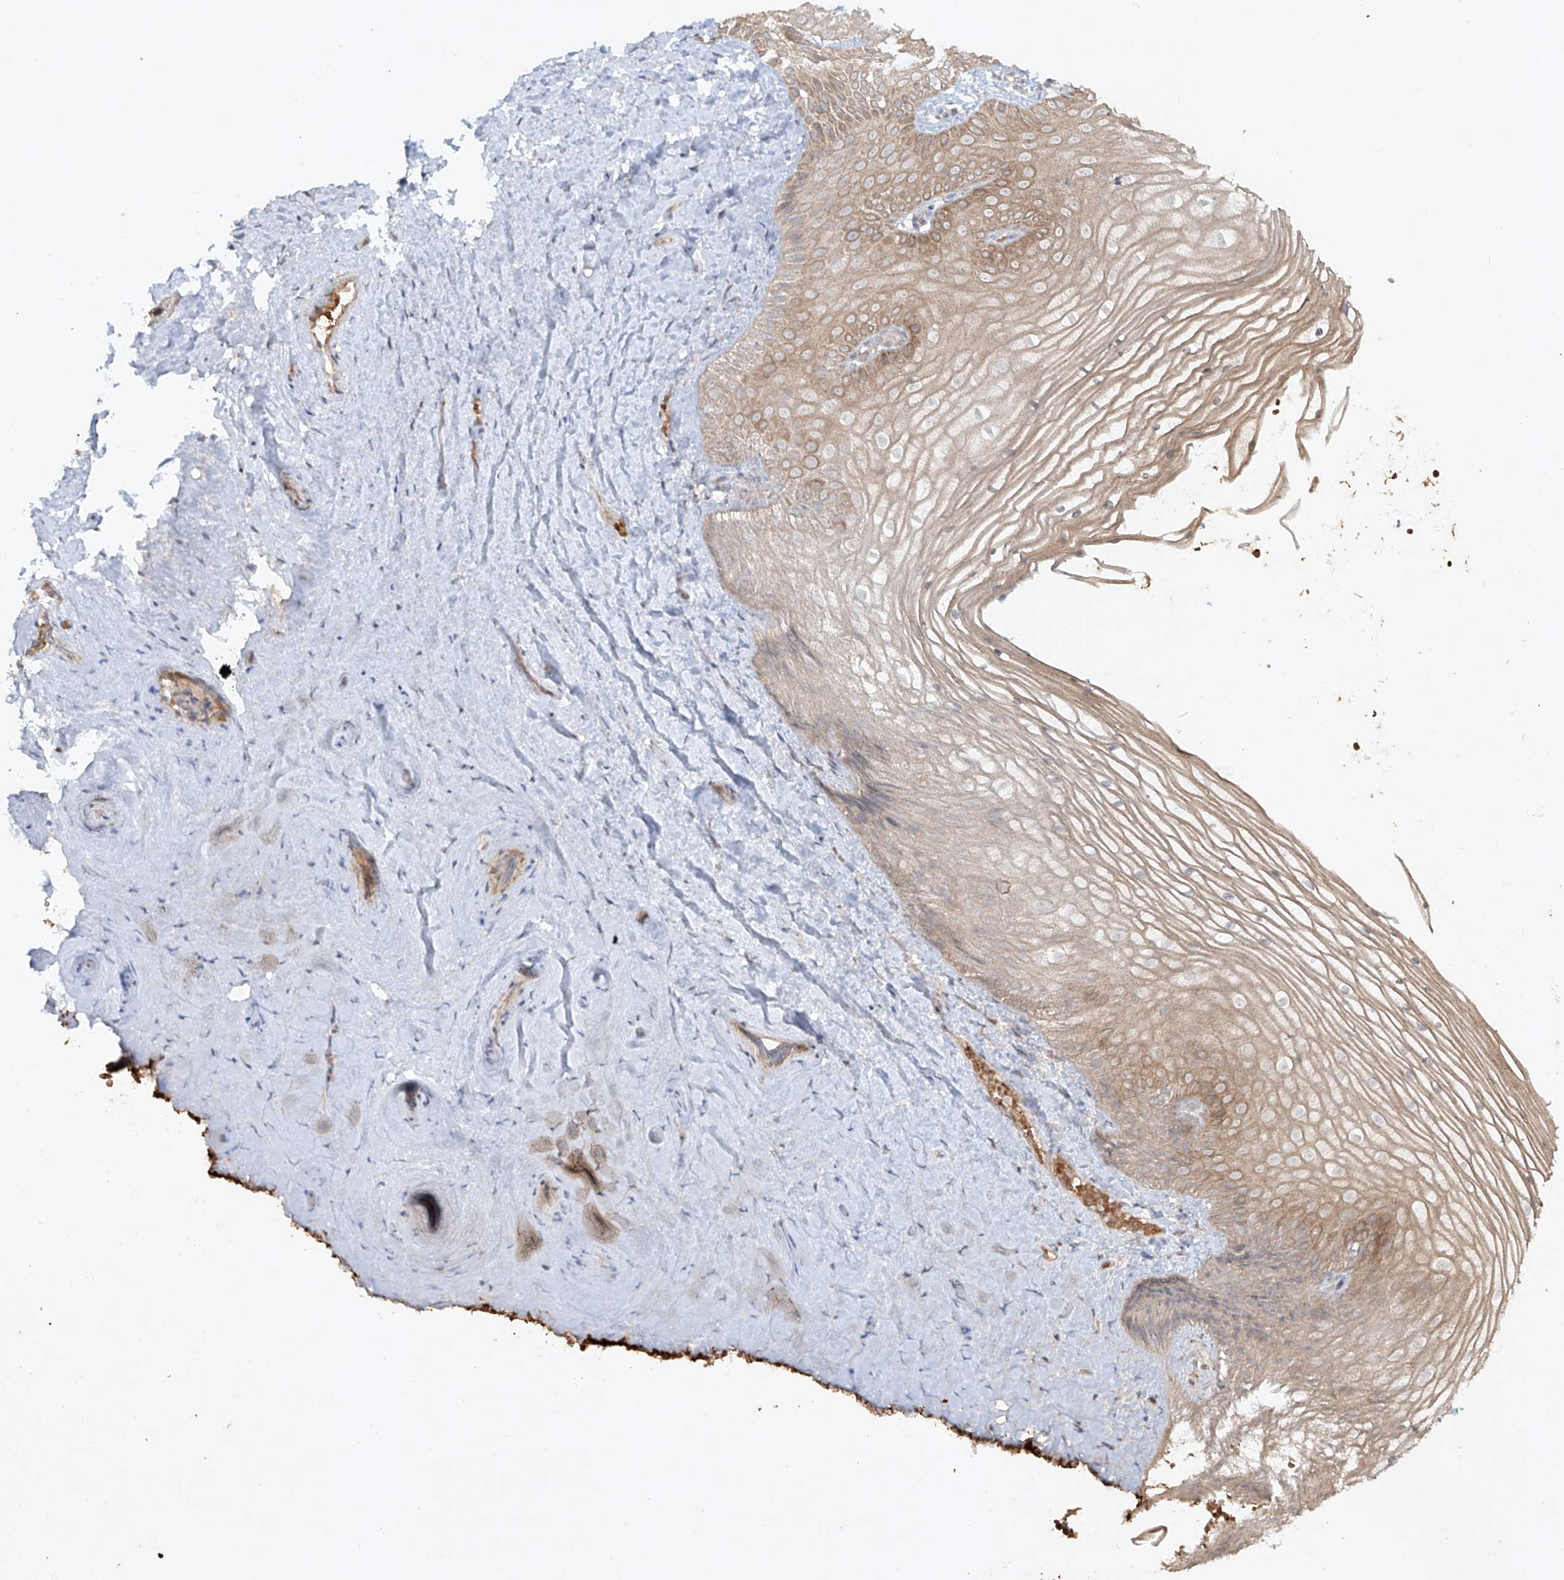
{"staining": {"intensity": "weak", "quantity": "25%-75%", "location": "cytoplasmic/membranous"}, "tissue": "vagina", "cell_type": "Squamous epithelial cells", "image_type": "normal", "snomed": [{"axis": "morphology", "description": "Normal tissue, NOS"}, {"axis": "topography", "description": "Vagina"}, {"axis": "topography", "description": "Cervix"}], "caption": "The image exhibits a brown stain indicating the presence of a protein in the cytoplasmic/membranous of squamous epithelial cells in vagina.", "gene": "CYYR1", "patient": {"sex": "female", "age": 40}}